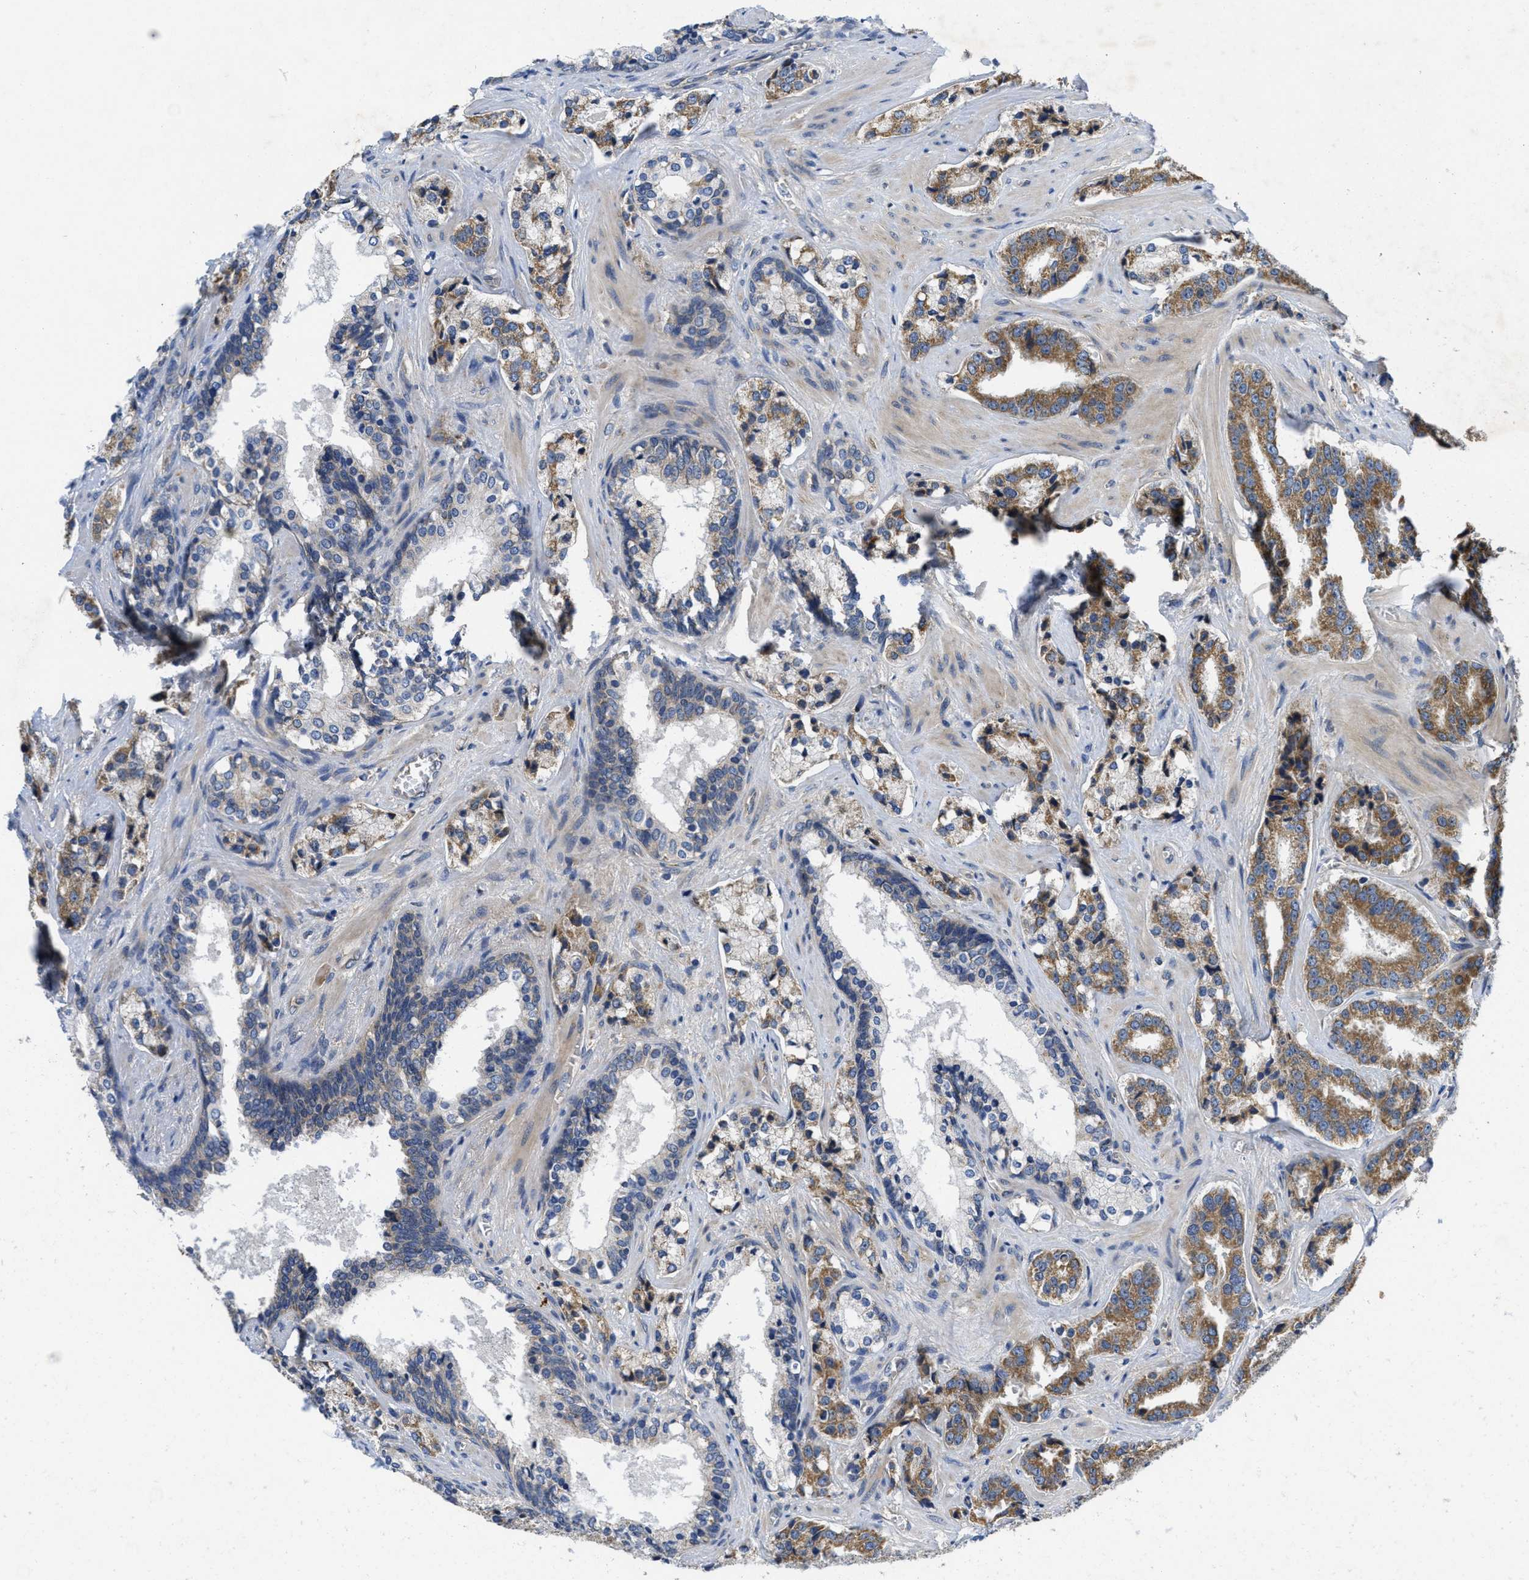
{"staining": {"intensity": "moderate", "quantity": ">75%", "location": "cytoplasmic/membranous"}, "tissue": "prostate cancer", "cell_type": "Tumor cells", "image_type": "cancer", "snomed": [{"axis": "morphology", "description": "Adenocarcinoma, High grade"}, {"axis": "topography", "description": "Prostate"}], "caption": "Protein analysis of high-grade adenocarcinoma (prostate) tissue shows moderate cytoplasmic/membranous expression in about >75% of tumor cells. The staining was performed using DAB (3,3'-diaminobenzidine), with brown indicating positive protein expression. Nuclei are stained blue with hematoxylin.", "gene": "GALK1", "patient": {"sex": "male", "age": 60}}